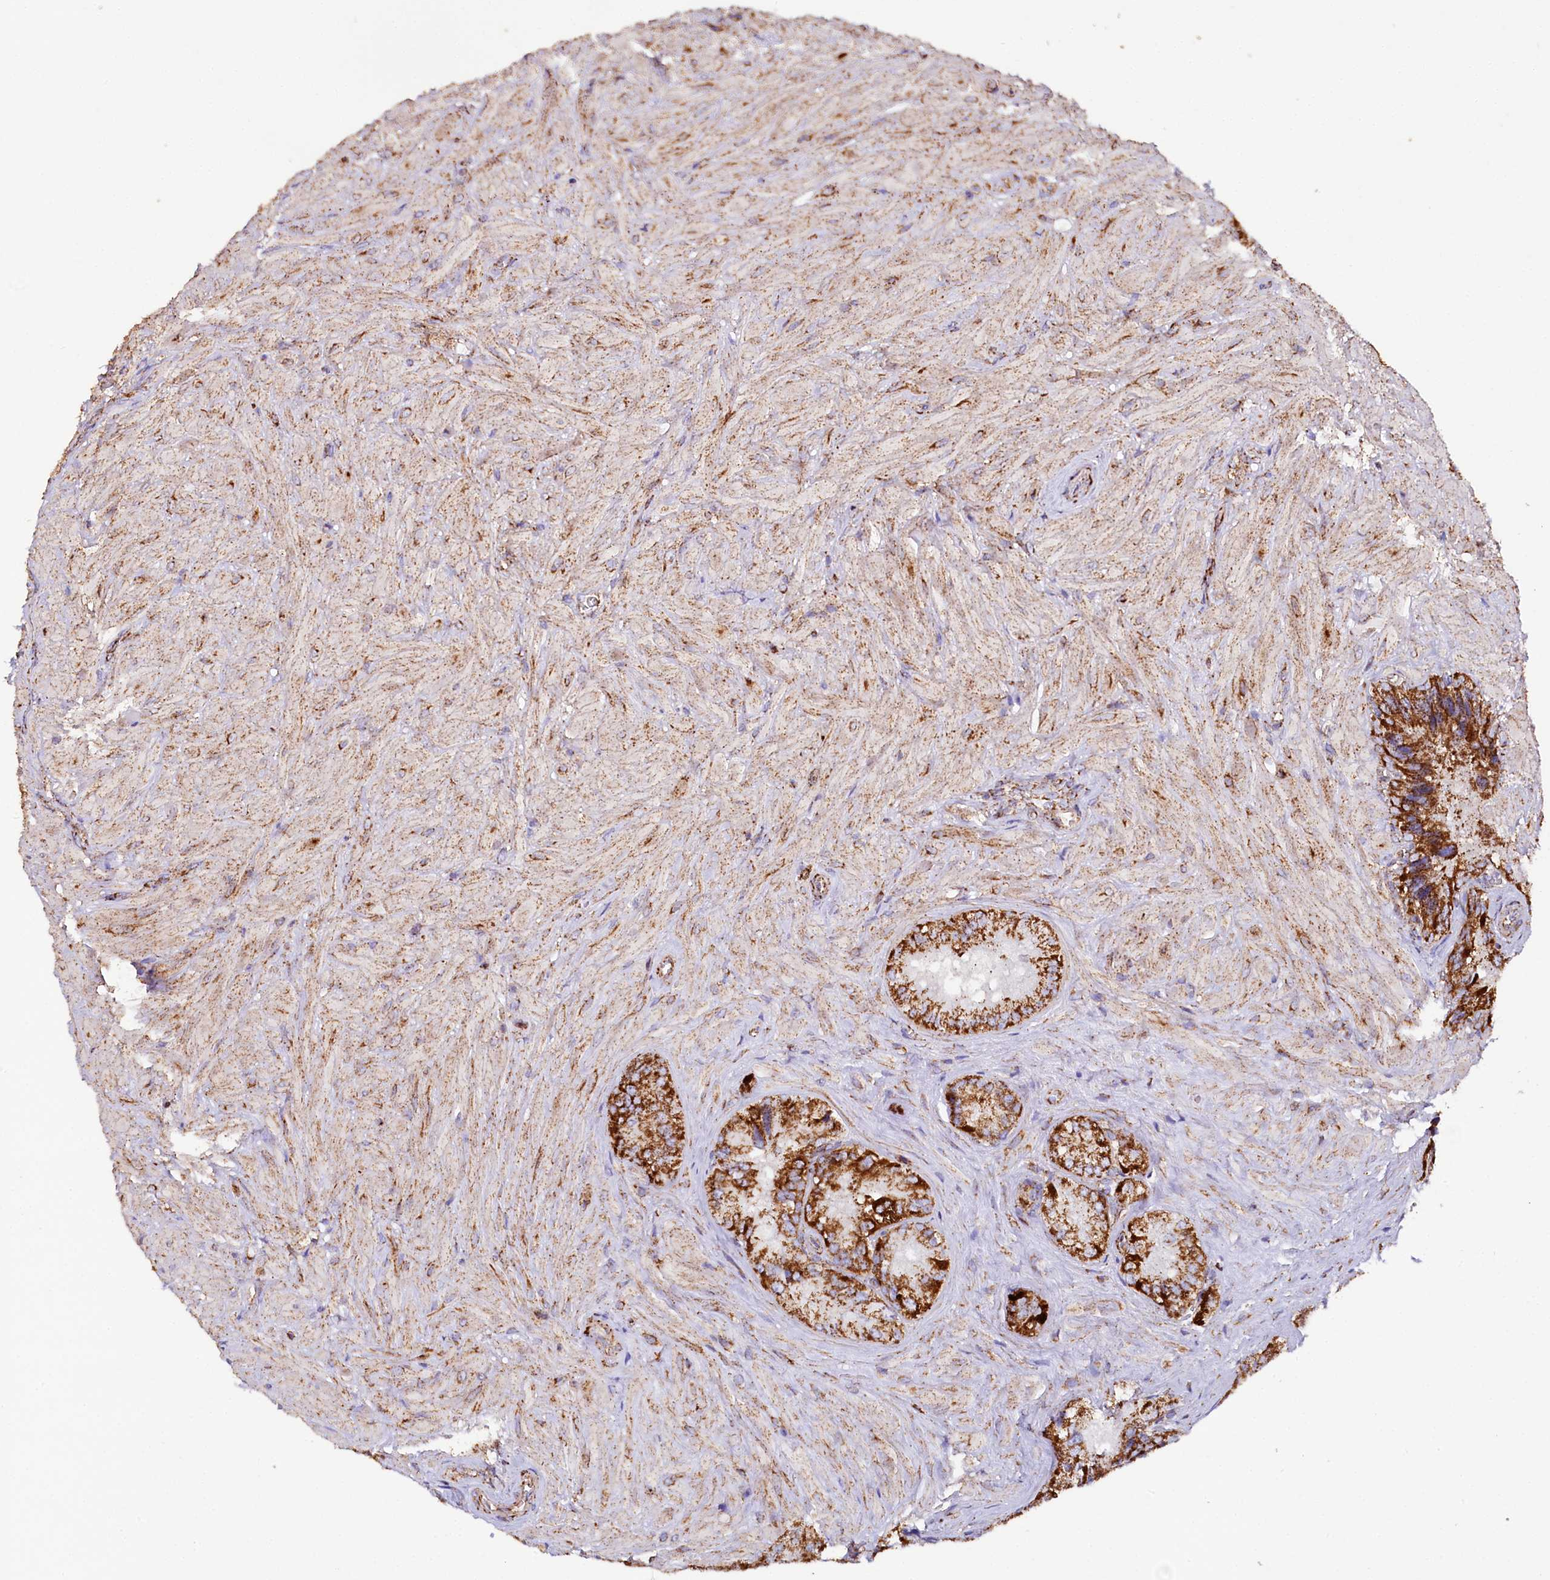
{"staining": {"intensity": "strong", "quantity": ">75%", "location": "cytoplasmic/membranous"}, "tissue": "seminal vesicle", "cell_type": "Glandular cells", "image_type": "normal", "snomed": [{"axis": "morphology", "description": "Normal tissue, NOS"}, {"axis": "topography", "description": "Seminal veicle"}], "caption": "Seminal vesicle stained with DAB IHC demonstrates high levels of strong cytoplasmic/membranous positivity in about >75% of glandular cells.", "gene": "APLP2", "patient": {"sex": "male", "age": 62}}